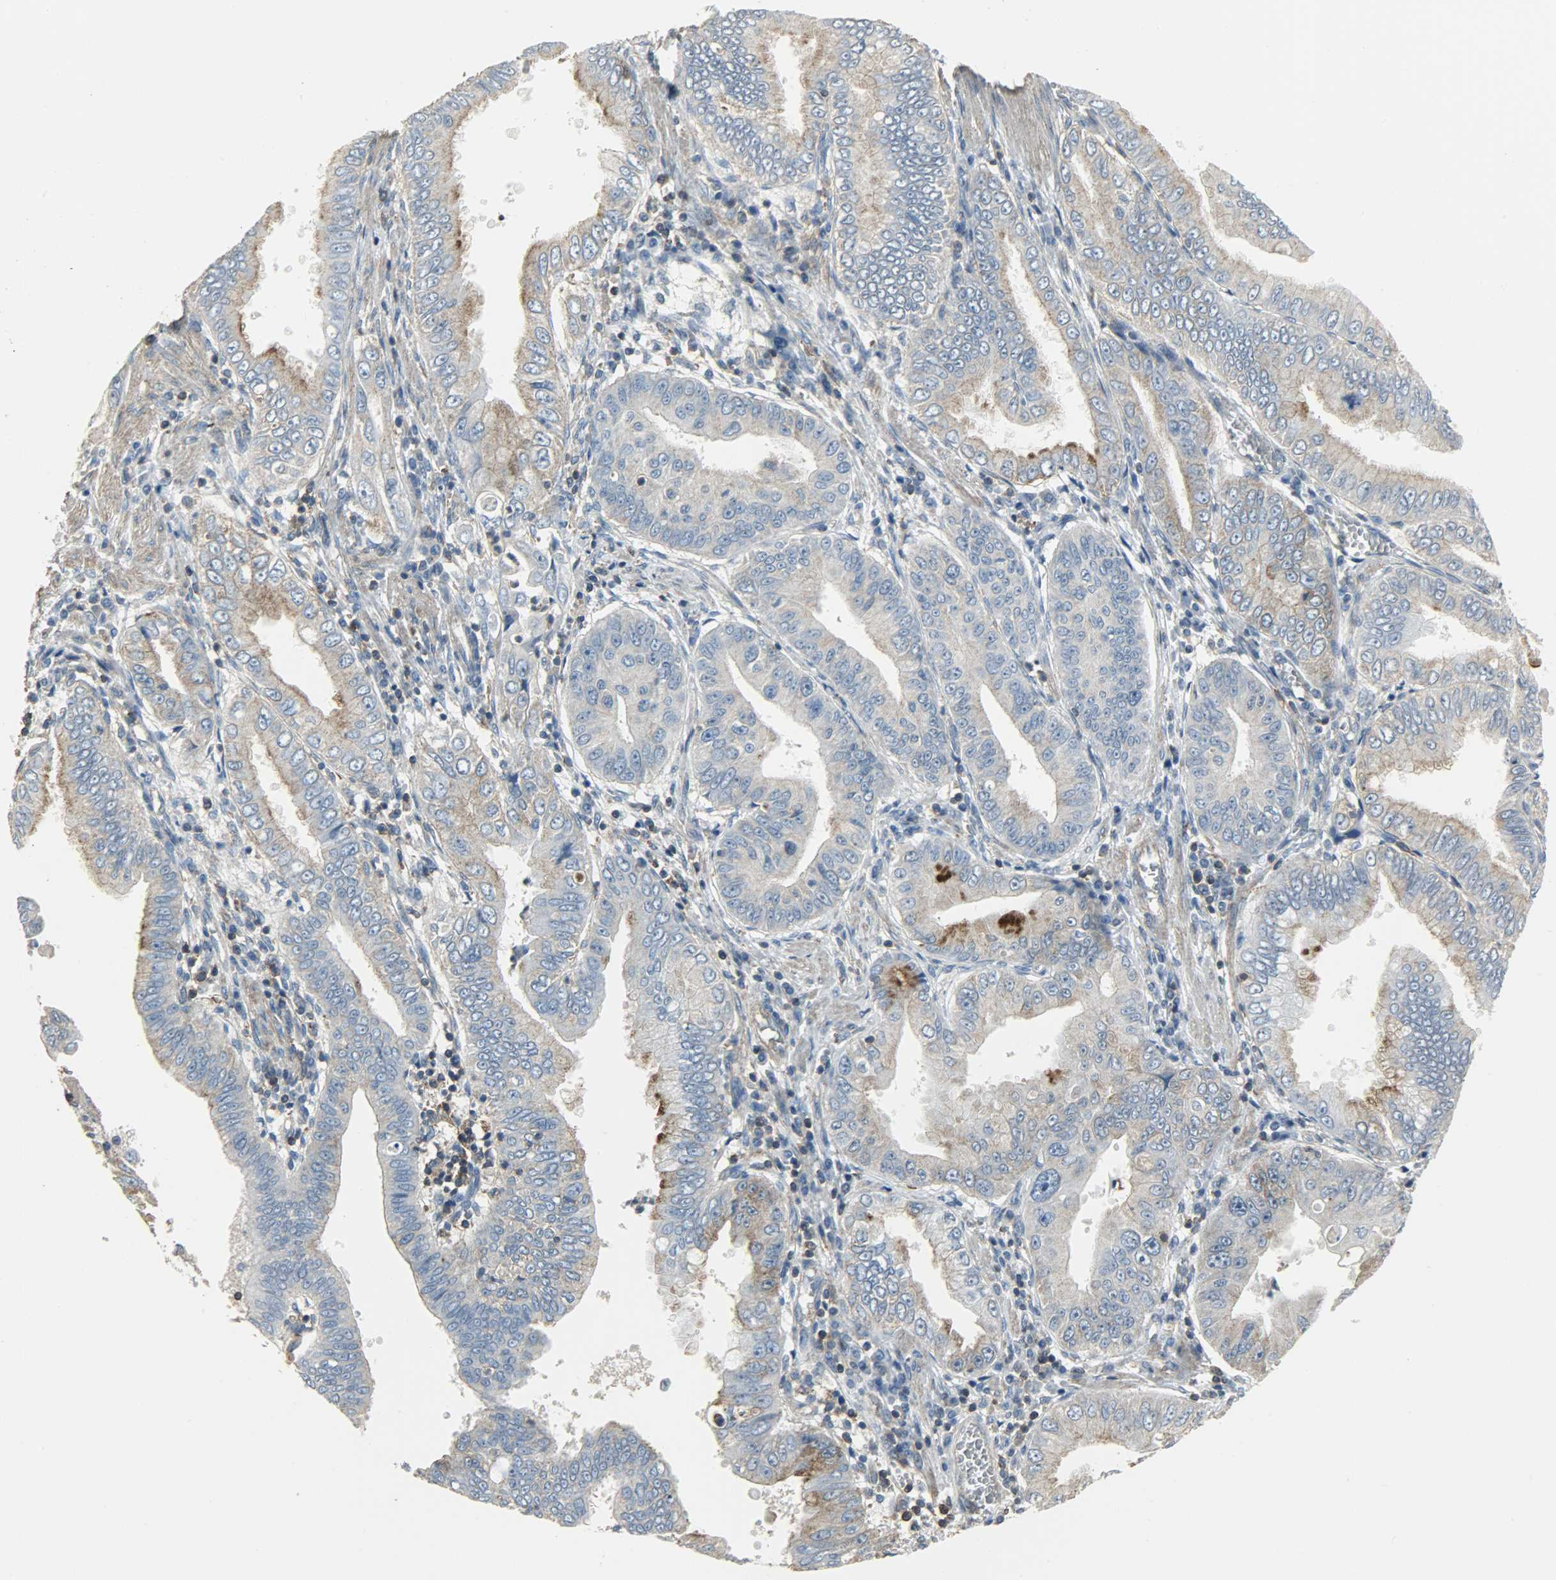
{"staining": {"intensity": "moderate", "quantity": ">75%", "location": "cytoplasmic/membranous"}, "tissue": "pancreatic cancer", "cell_type": "Tumor cells", "image_type": "cancer", "snomed": [{"axis": "morphology", "description": "Normal tissue, NOS"}, {"axis": "topography", "description": "Lymph node"}], "caption": "A medium amount of moderate cytoplasmic/membranous positivity is appreciated in approximately >75% of tumor cells in pancreatic cancer tissue.", "gene": "DNAJA4", "patient": {"sex": "male", "age": 50}}